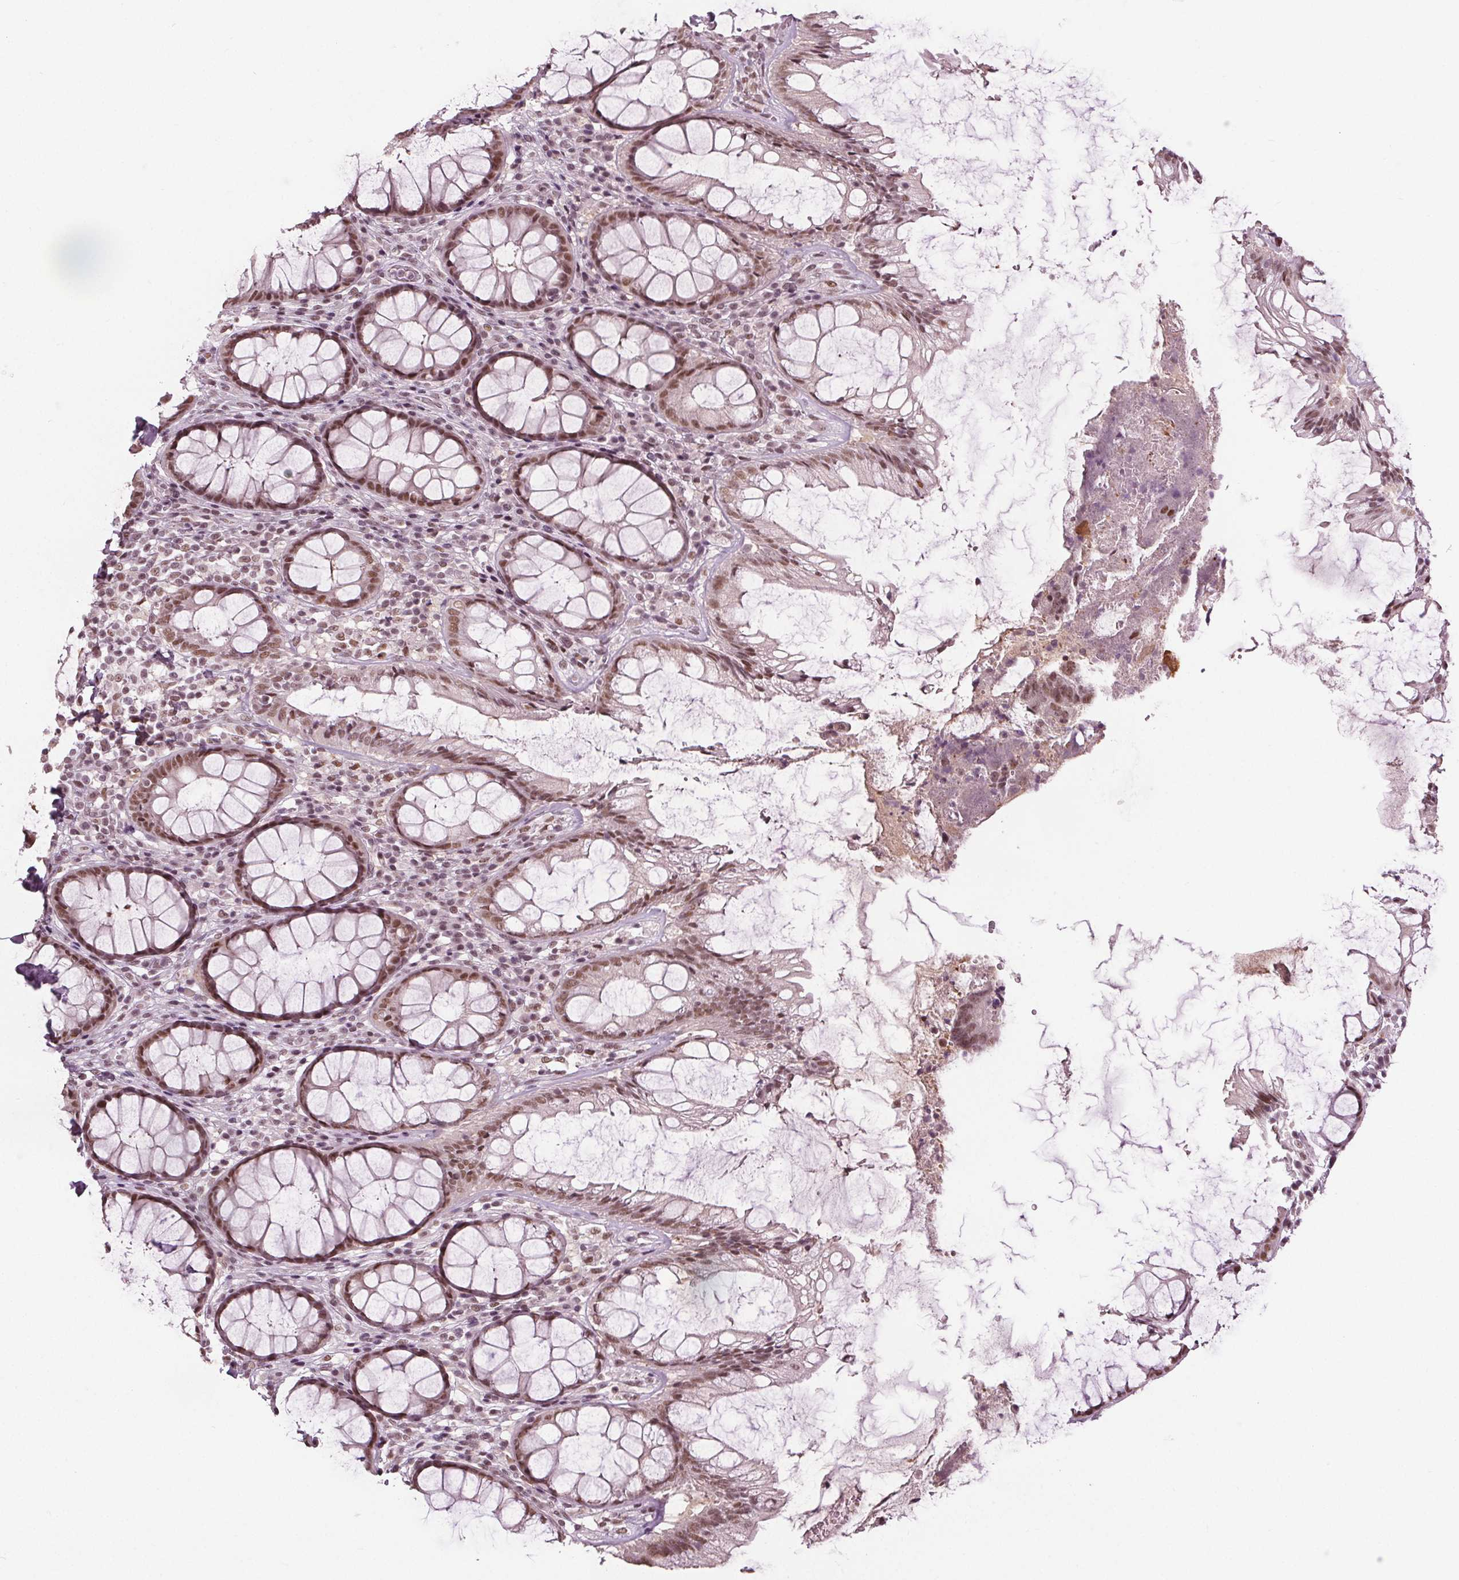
{"staining": {"intensity": "moderate", "quantity": ">75%", "location": "nuclear"}, "tissue": "rectum", "cell_type": "Glandular cells", "image_type": "normal", "snomed": [{"axis": "morphology", "description": "Normal tissue, NOS"}, {"axis": "topography", "description": "Rectum"}], "caption": "This histopathology image displays unremarkable rectum stained with immunohistochemistry to label a protein in brown. The nuclear of glandular cells show moderate positivity for the protein. Nuclei are counter-stained blue.", "gene": "IWS1", "patient": {"sex": "male", "age": 72}}